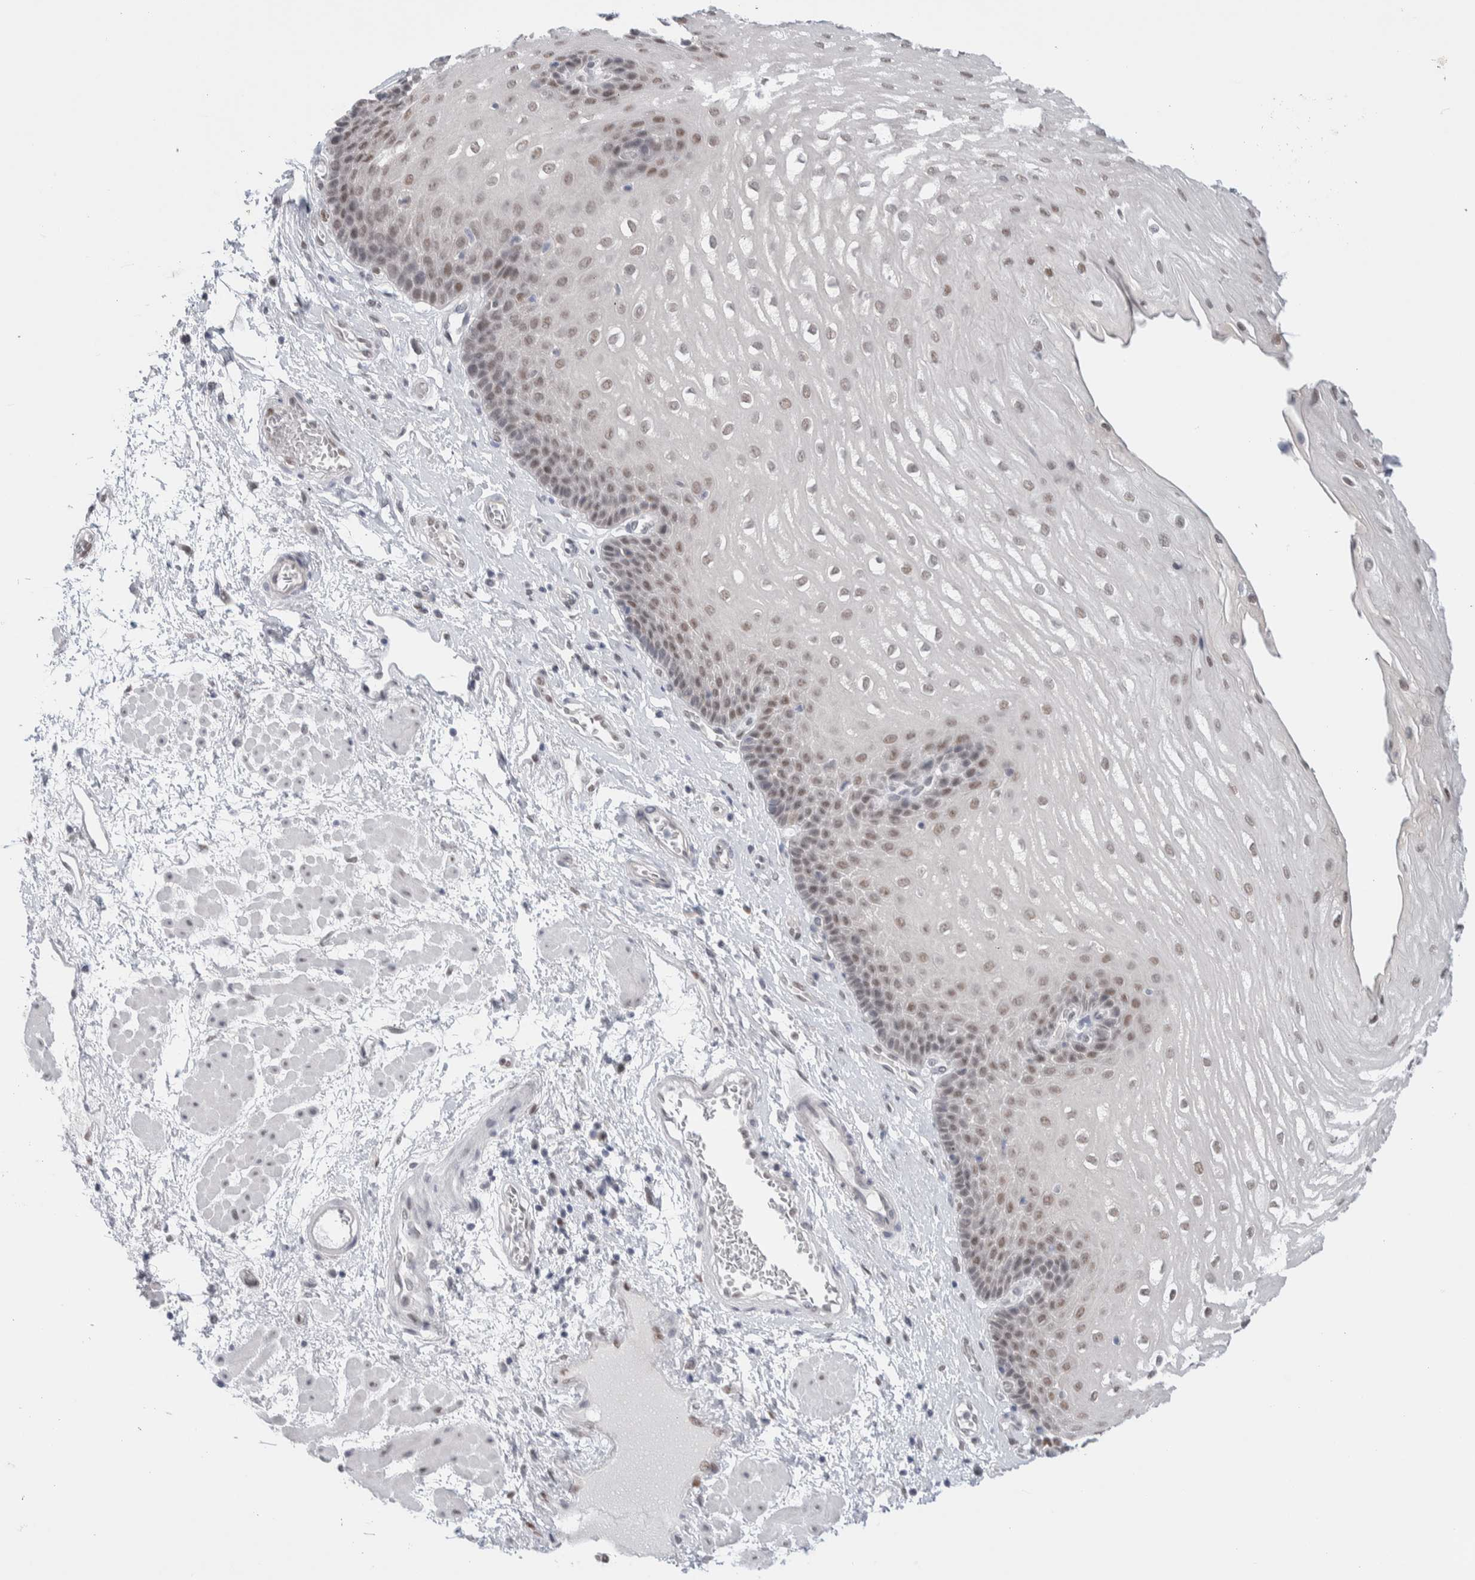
{"staining": {"intensity": "weak", "quantity": "25%-75%", "location": "nuclear"}, "tissue": "esophagus", "cell_type": "Squamous epithelial cells", "image_type": "normal", "snomed": [{"axis": "morphology", "description": "Normal tissue, NOS"}, {"axis": "topography", "description": "Esophagus"}], "caption": "Immunohistochemistry (IHC) of unremarkable esophagus shows low levels of weak nuclear expression in approximately 25%-75% of squamous epithelial cells.", "gene": "PRMT1", "patient": {"sex": "male", "age": 48}}